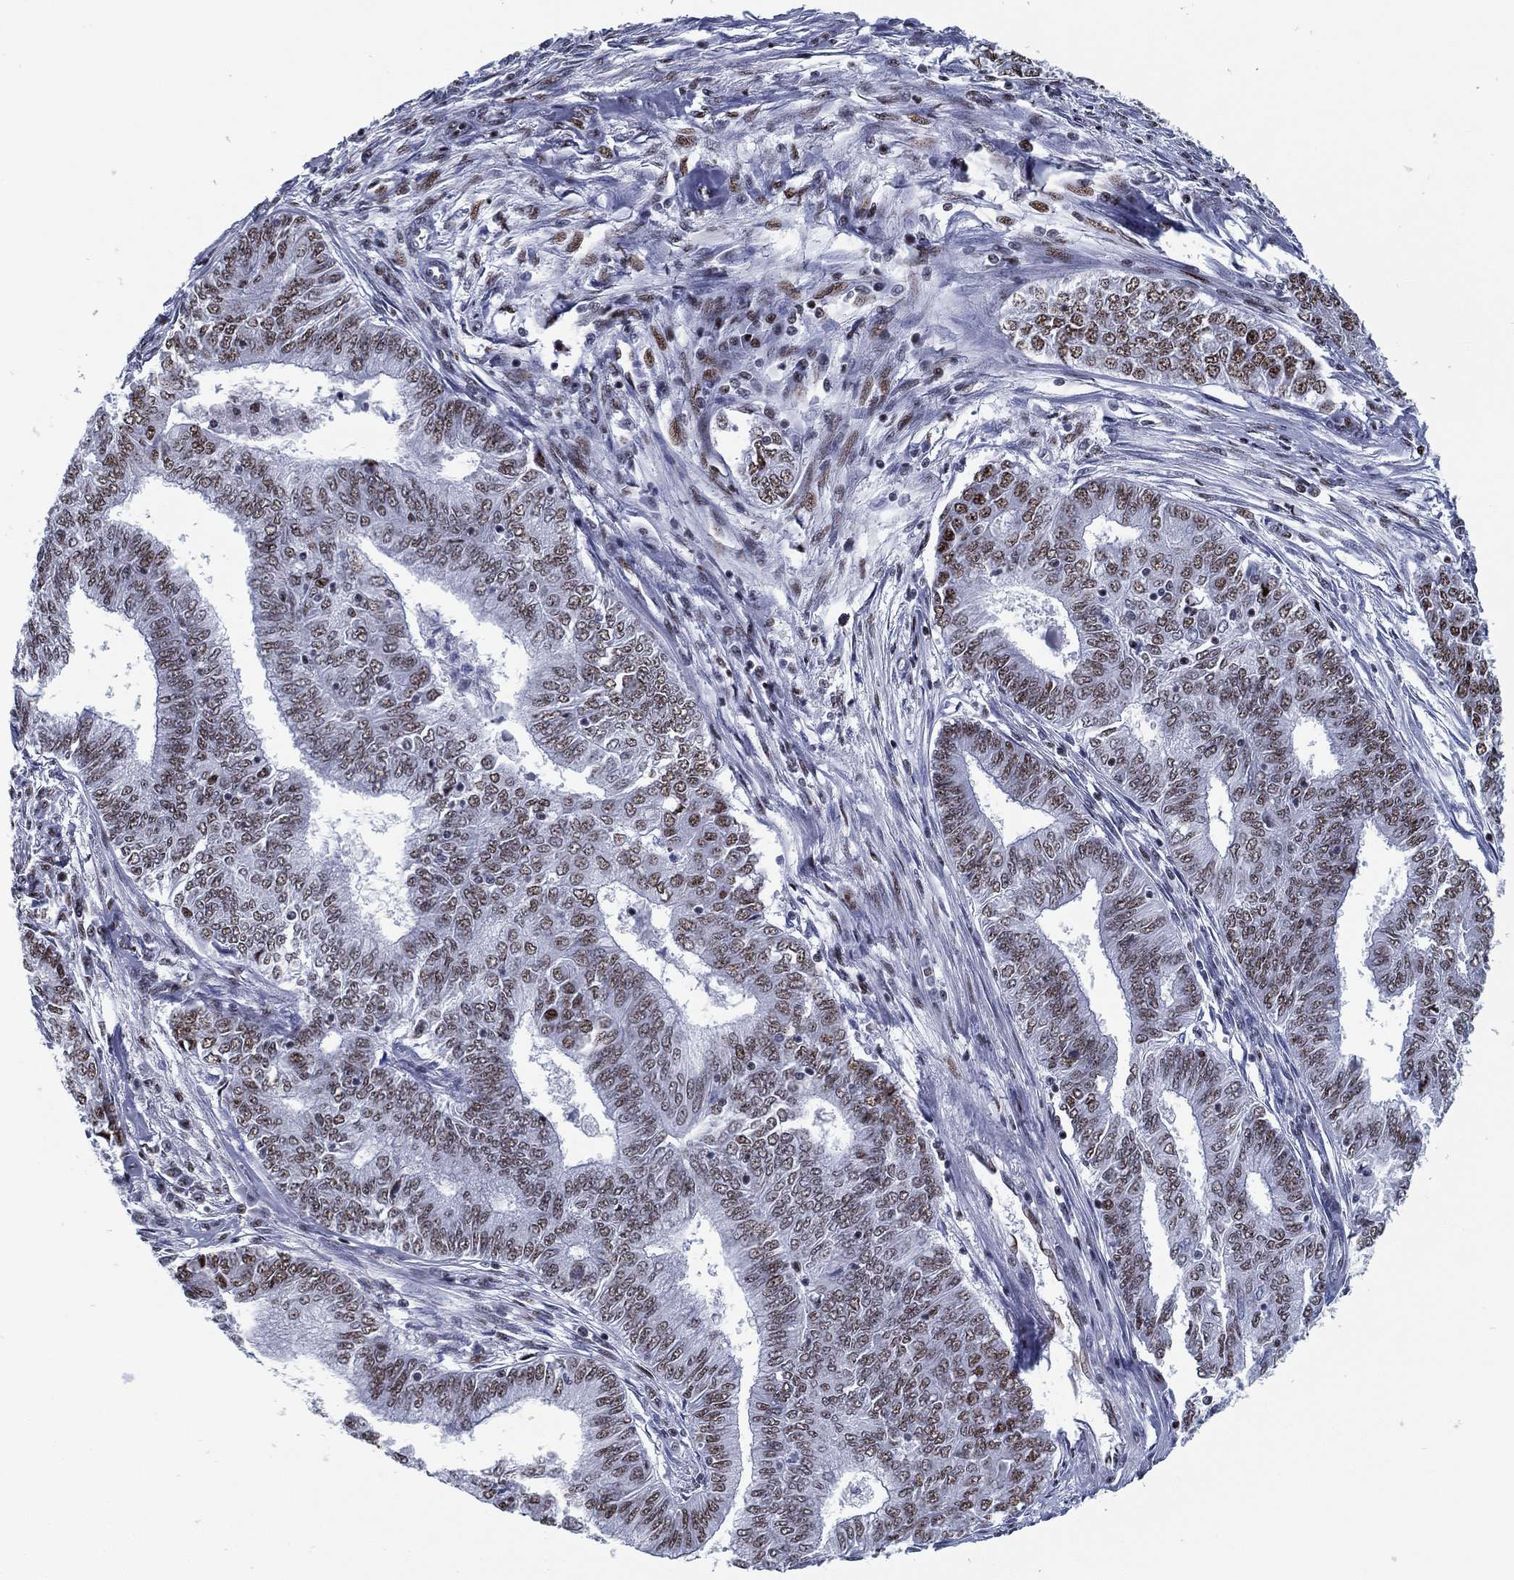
{"staining": {"intensity": "moderate", "quantity": ">75%", "location": "nuclear"}, "tissue": "endometrial cancer", "cell_type": "Tumor cells", "image_type": "cancer", "snomed": [{"axis": "morphology", "description": "Adenocarcinoma, NOS"}, {"axis": "topography", "description": "Endometrium"}], "caption": "A brown stain shows moderate nuclear staining of a protein in adenocarcinoma (endometrial) tumor cells.", "gene": "CYB561D2", "patient": {"sex": "female", "age": 62}}